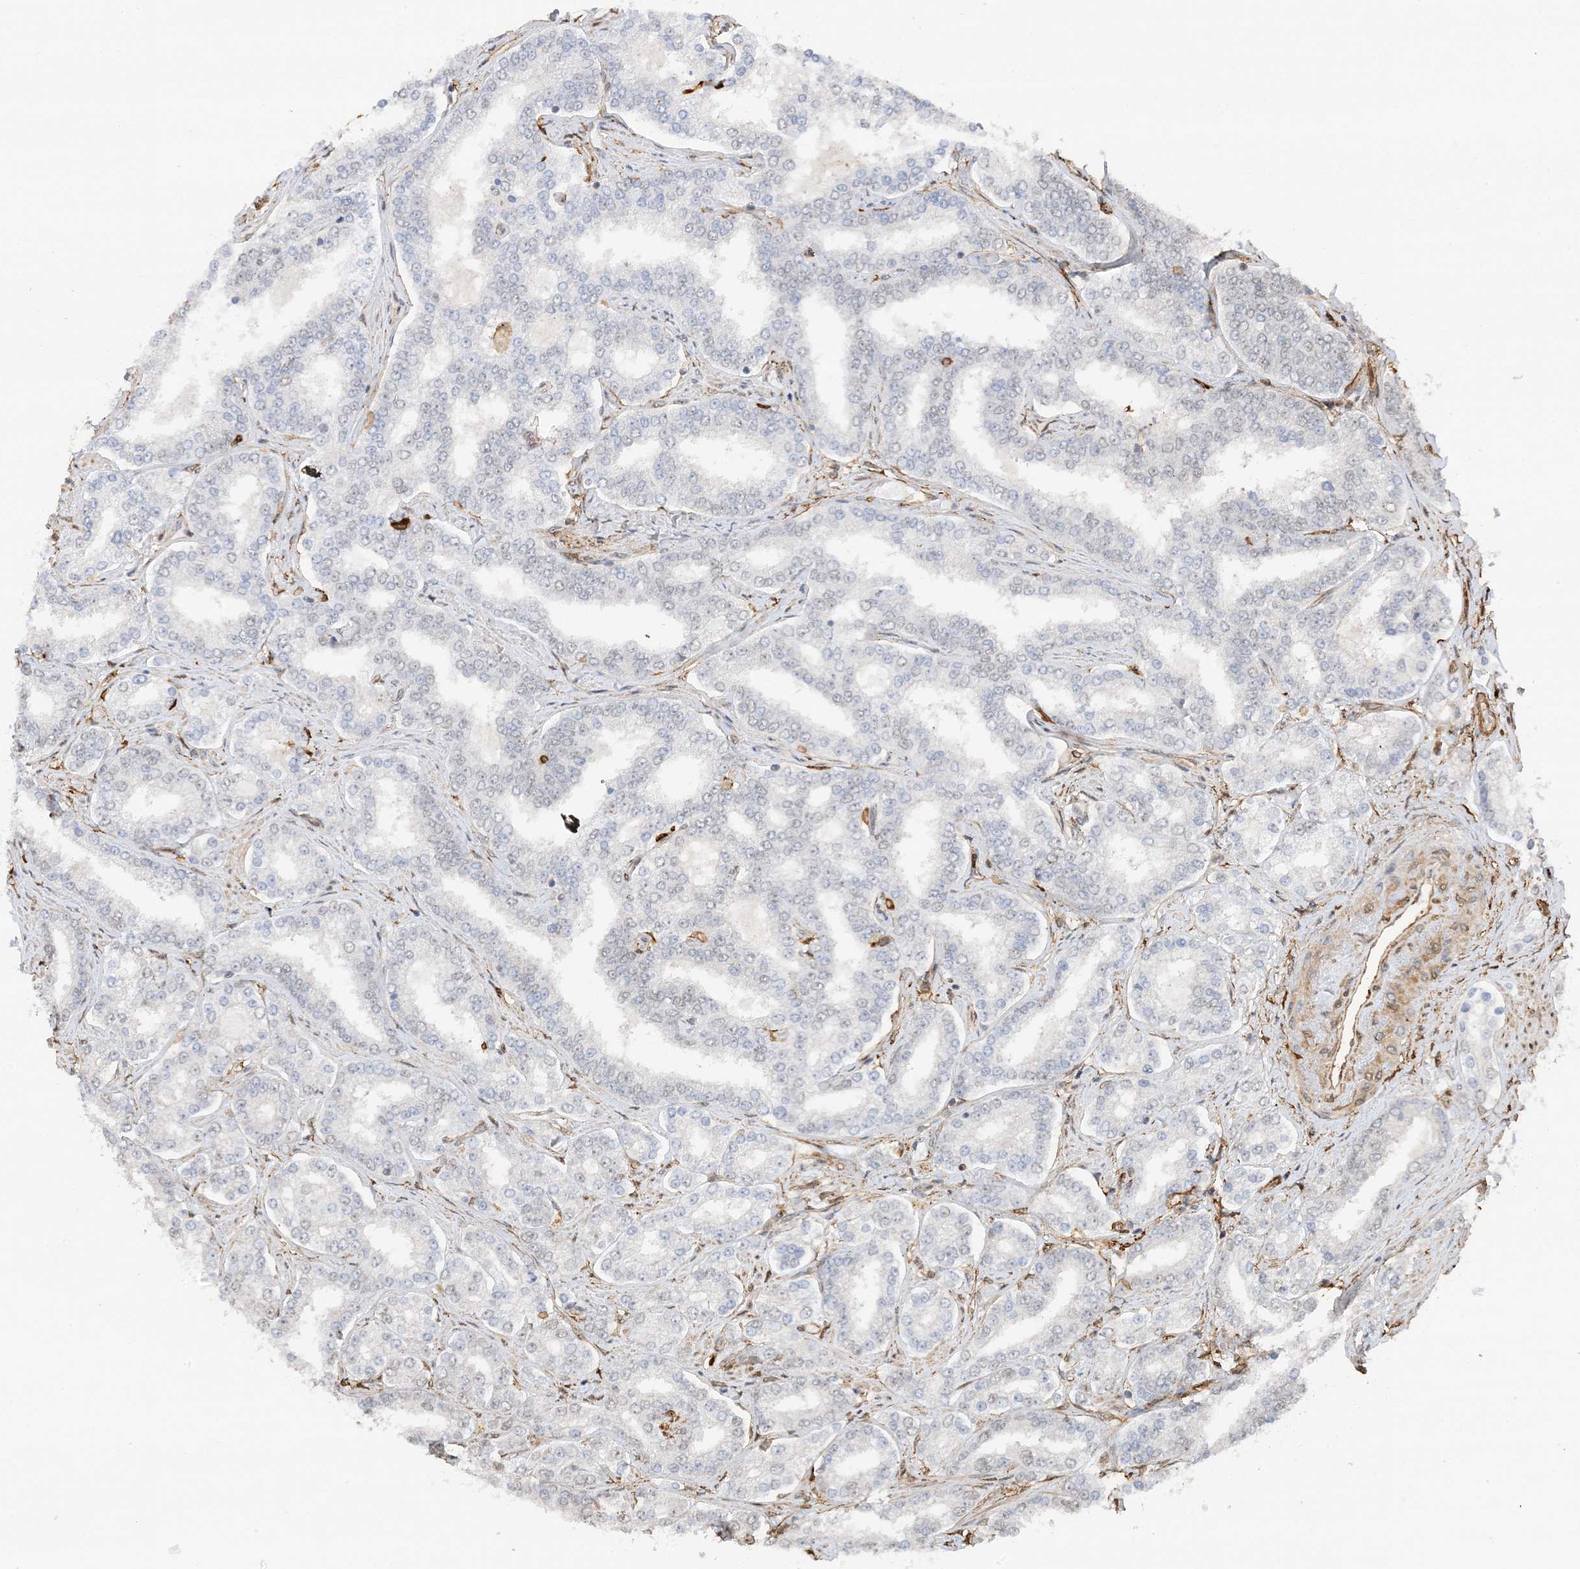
{"staining": {"intensity": "negative", "quantity": "none", "location": "none"}, "tissue": "prostate cancer", "cell_type": "Tumor cells", "image_type": "cancer", "snomed": [{"axis": "morphology", "description": "Normal tissue, NOS"}, {"axis": "morphology", "description": "Adenocarcinoma, High grade"}, {"axis": "topography", "description": "Prostate"}], "caption": "This is an IHC micrograph of prostate adenocarcinoma (high-grade). There is no positivity in tumor cells.", "gene": "PHACTR2", "patient": {"sex": "male", "age": 83}}